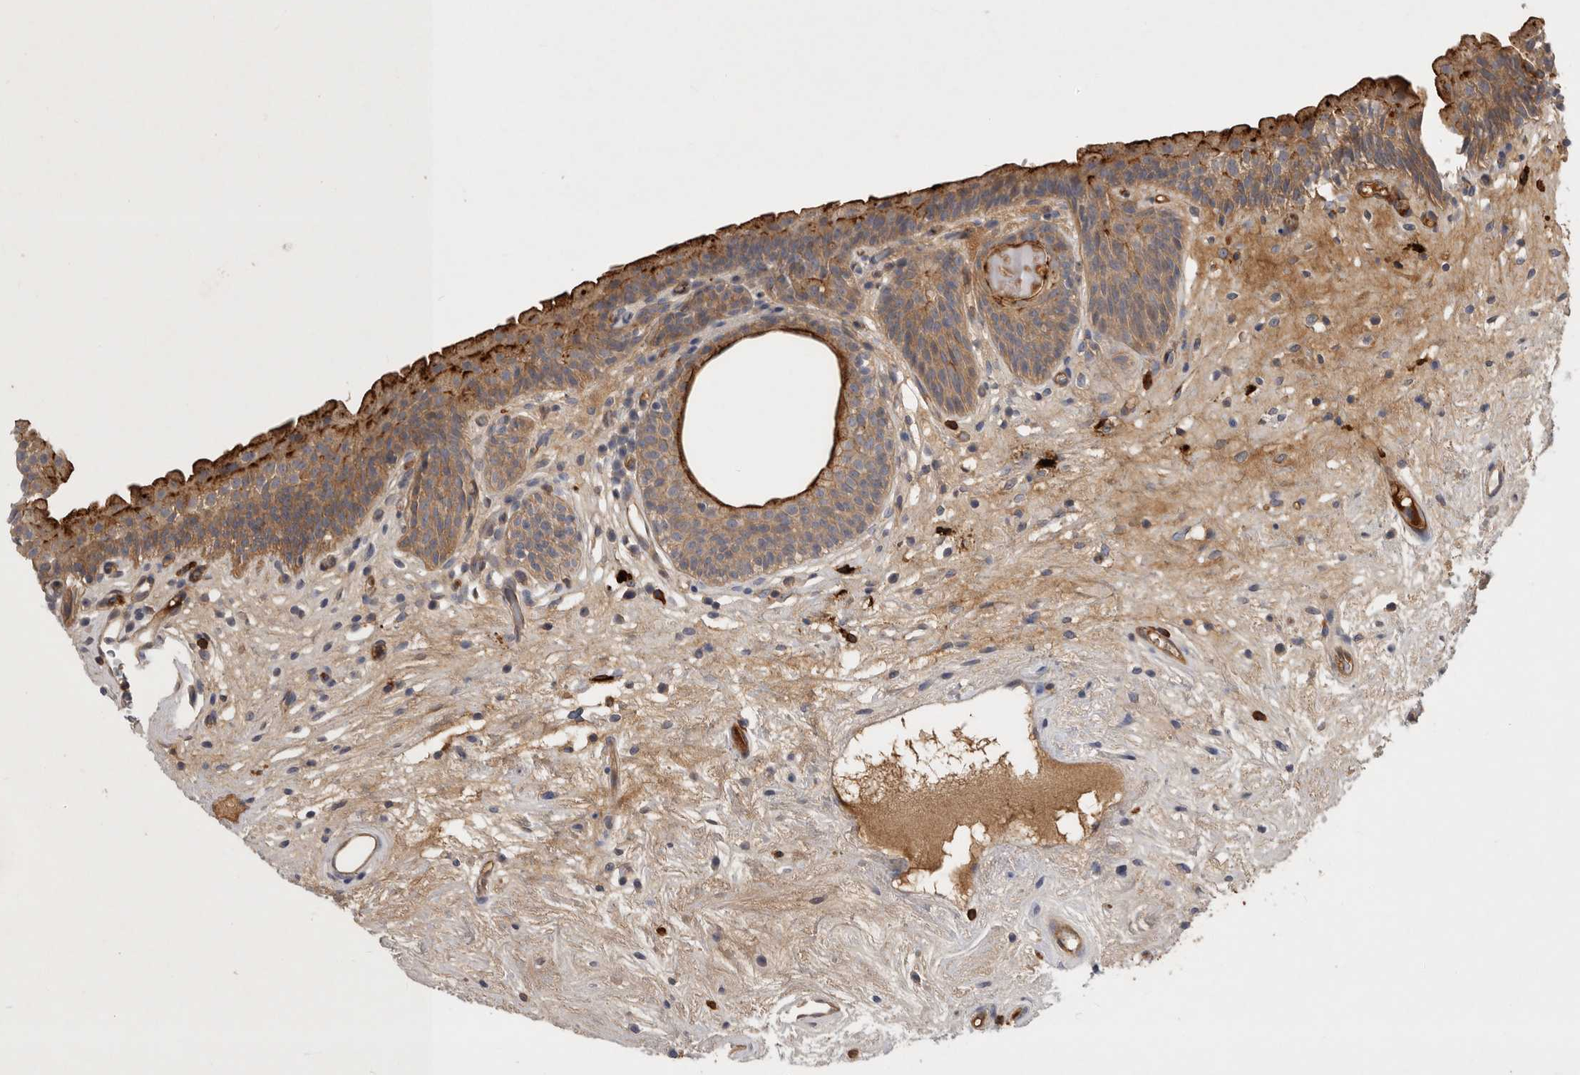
{"staining": {"intensity": "strong", "quantity": "<25%", "location": "cytoplasmic/membranous"}, "tissue": "urinary bladder", "cell_type": "Urothelial cells", "image_type": "normal", "snomed": [{"axis": "morphology", "description": "Normal tissue, NOS"}, {"axis": "topography", "description": "Urinary bladder"}], "caption": "Immunohistochemical staining of normal urinary bladder exhibits <25% levels of strong cytoplasmic/membranous protein staining in approximately <25% of urothelial cells. (brown staining indicates protein expression, while blue staining denotes nuclei).", "gene": "MLPH", "patient": {"sex": "male", "age": 83}}